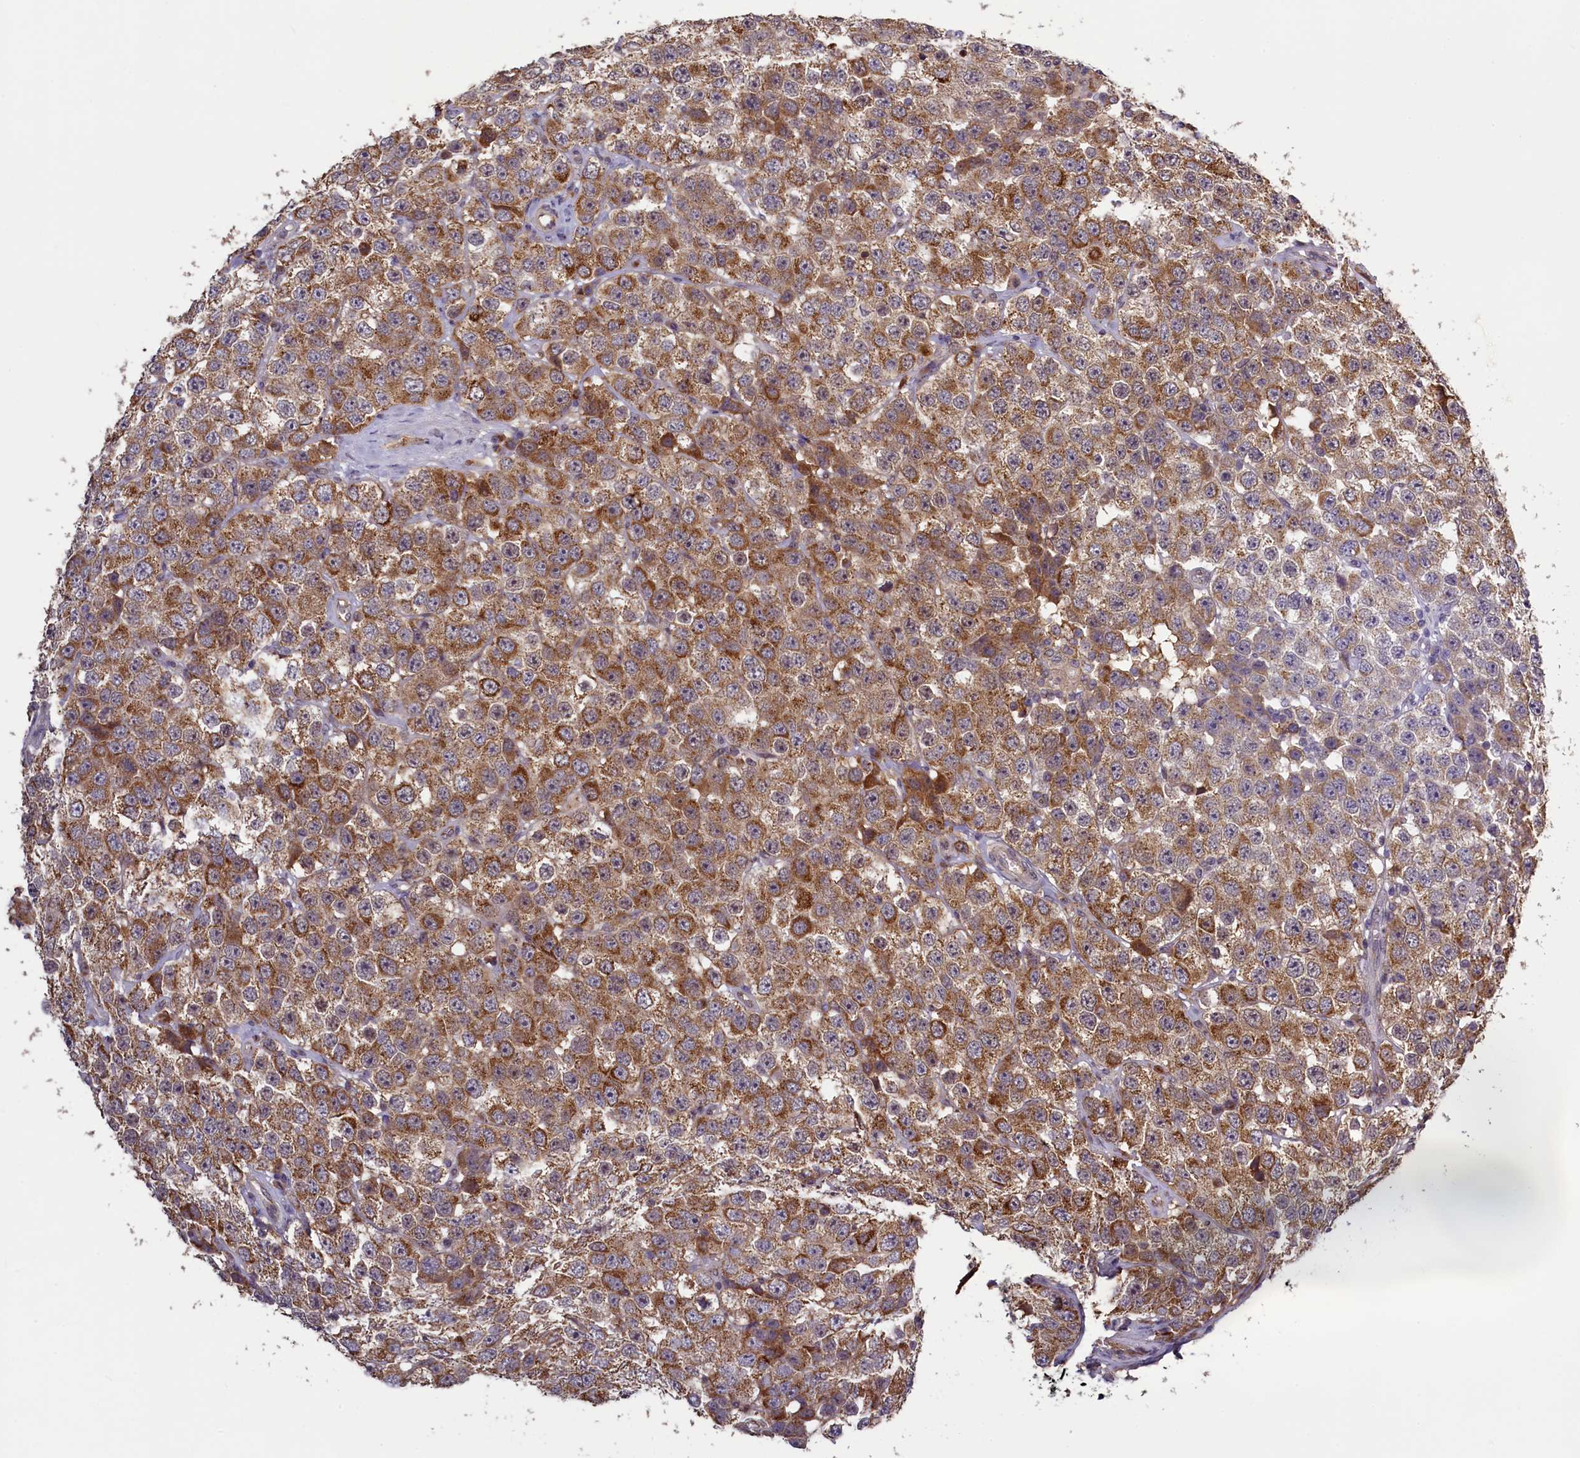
{"staining": {"intensity": "moderate", "quantity": ">75%", "location": "cytoplasmic/membranous"}, "tissue": "testis cancer", "cell_type": "Tumor cells", "image_type": "cancer", "snomed": [{"axis": "morphology", "description": "Seminoma, NOS"}, {"axis": "topography", "description": "Testis"}], "caption": "A brown stain labels moderate cytoplasmic/membranous expression of a protein in human testis seminoma tumor cells. The protein of interest is stained brown, and the nuclei are stained in blue (DAB IHC with brightfield microscopy, high magnification).", "gene": "SEC24C", "patient": {"sex": "male", "age": 28}}